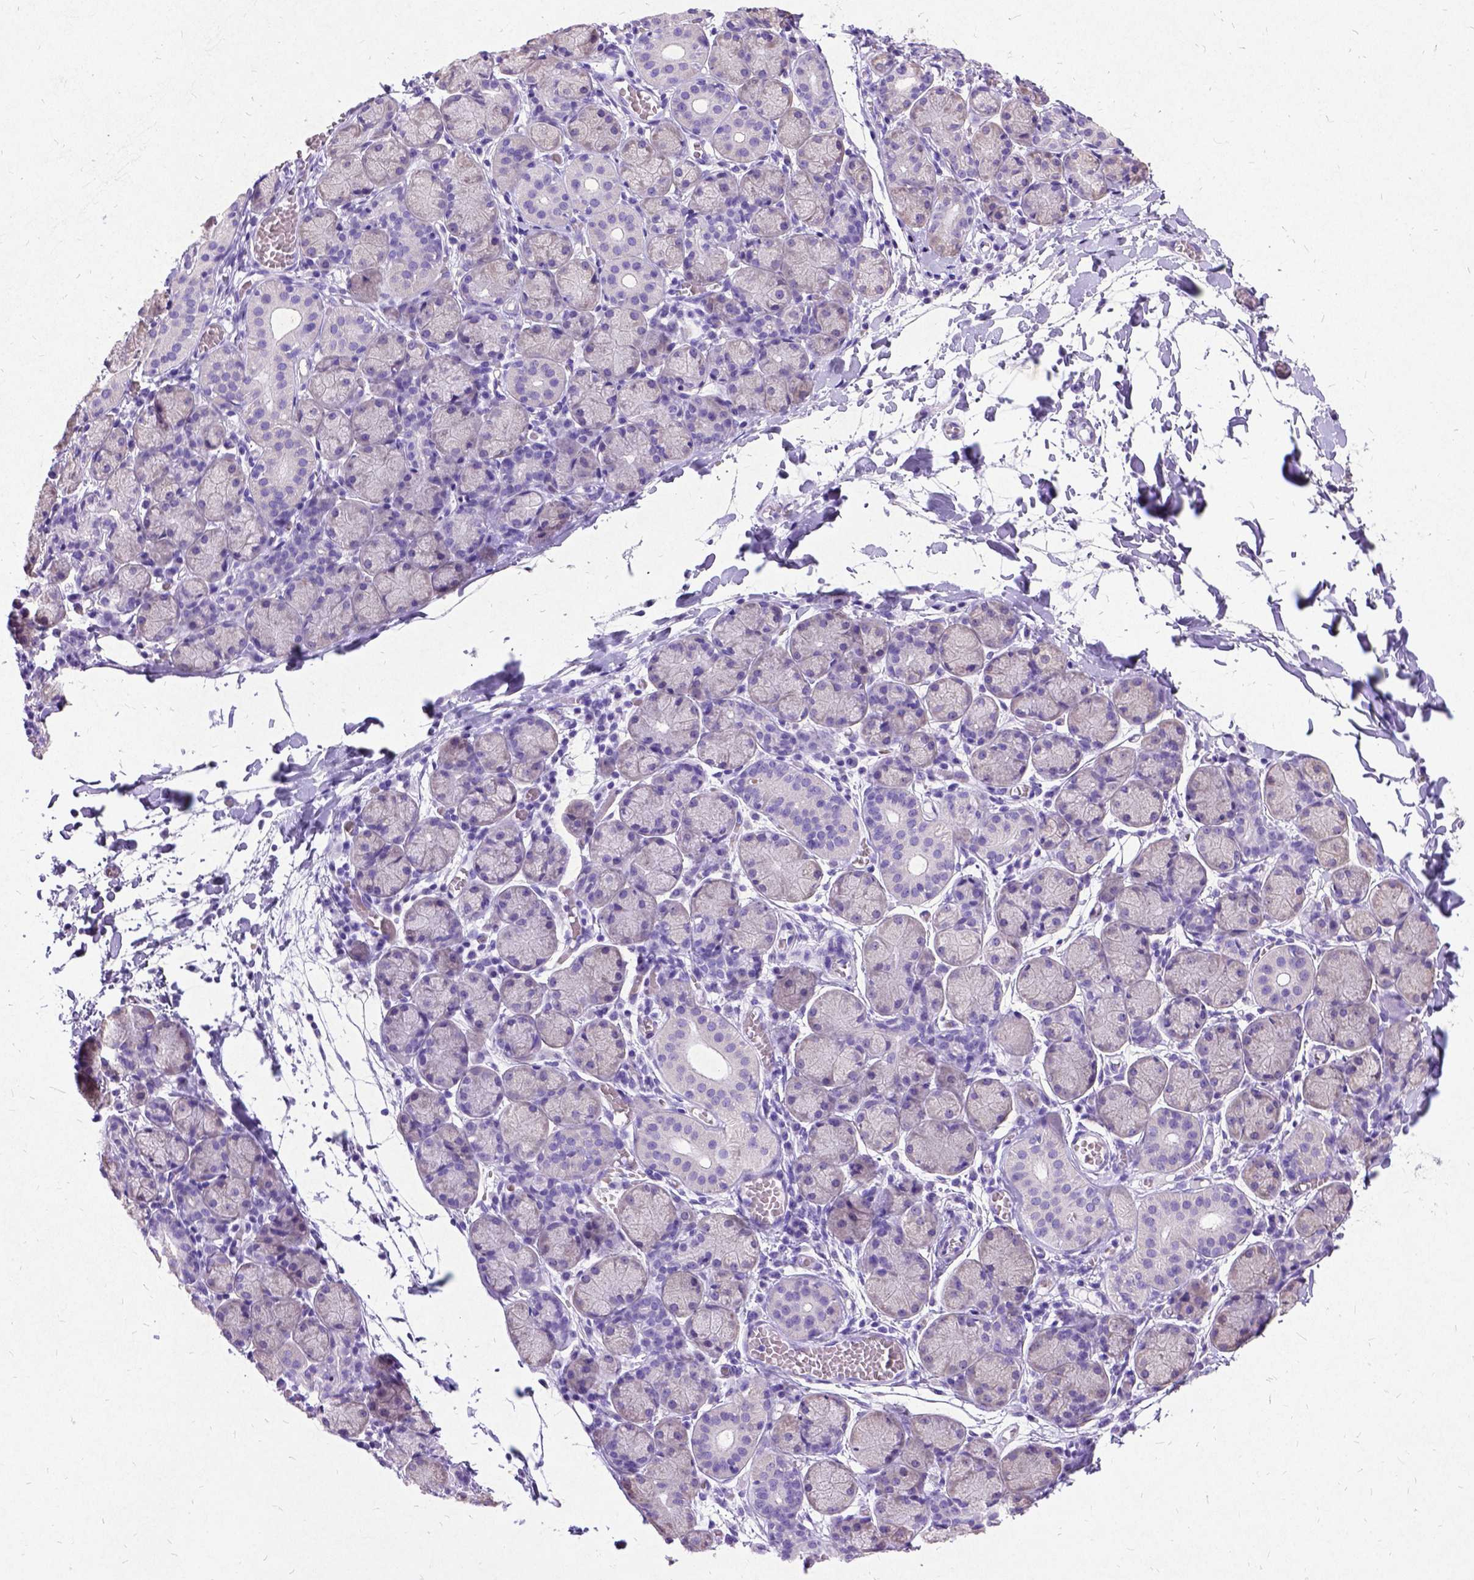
{"staining": {"intensity": "weak", "quantity": "<25%", "location": "cytoplasmic/membranous"}, "tissue": "salivary gland", "cell_type": "Glandular cells", "image_type": "normal", "snomed": [{"axis": "morphology", "description": "Normal tissue, NOS"}, {"axis": "topography", "description": "Salivary gland"}], "caption": "Glandular cells show no significant expression in unremarkable salivary gland. (DAB (3,3'-diaminobenzidine) IHC with hematoxylin counter stain).", "gene": "NEUROD4", "patient": {"sex": "female", "age": 24}}